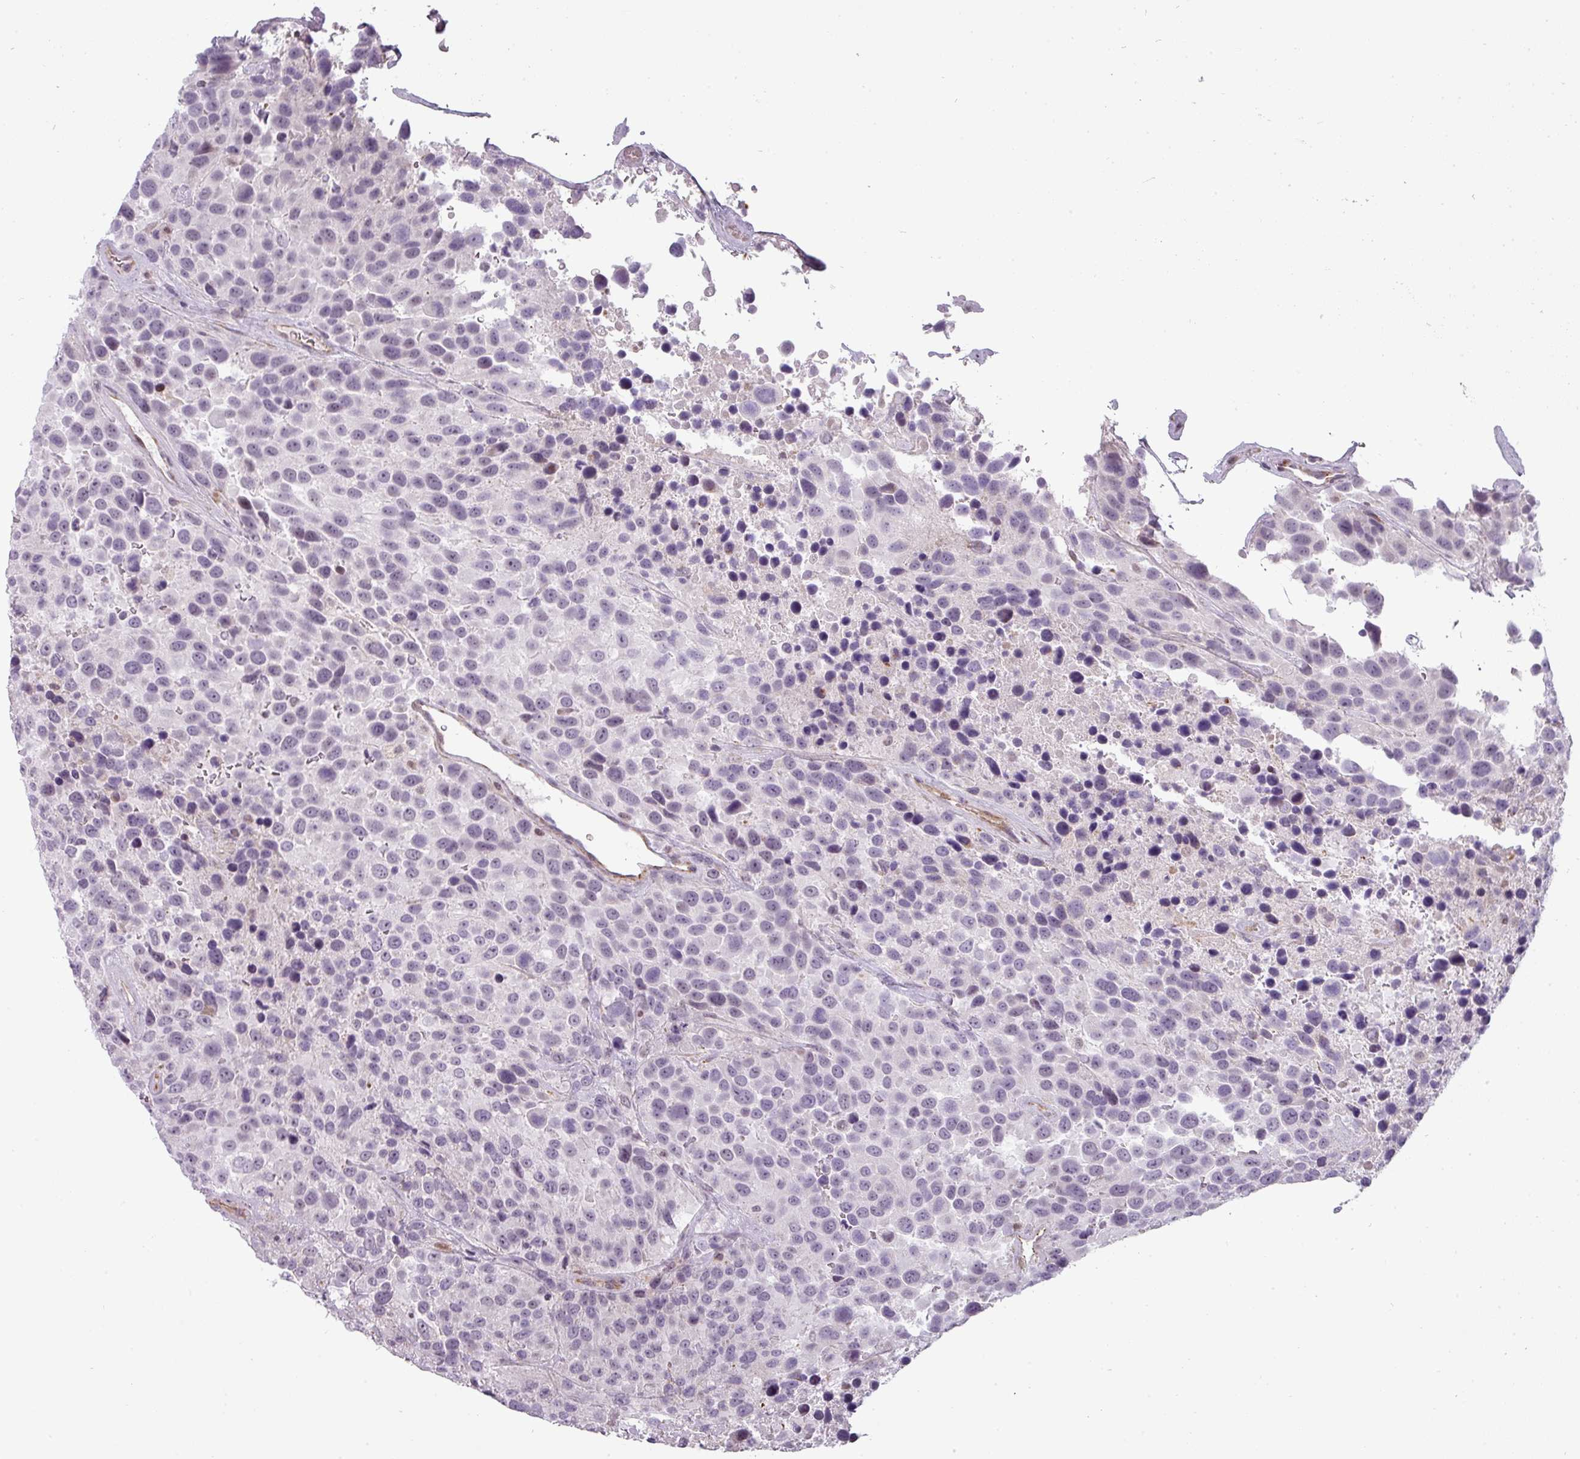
{"staining": {"intensity": "negative", "quantity": "none", "location": "none"}, "tissue": "urothelial cancer", "cell_type": "Tumor cells", "image_type": "cancer", "snomed": [{"axis": "morphology", "description": "Urothelial carcinoma, High grade"}, {"axis": "topography", "description": "Urinary bladder"}], "caption": "High-grade urothelial carcinoma stained for a protein using IHC demonstrates no positivity tumor cells.", "gene": "CHRDL1", "patient": {"sex": "female", "age": 70}}